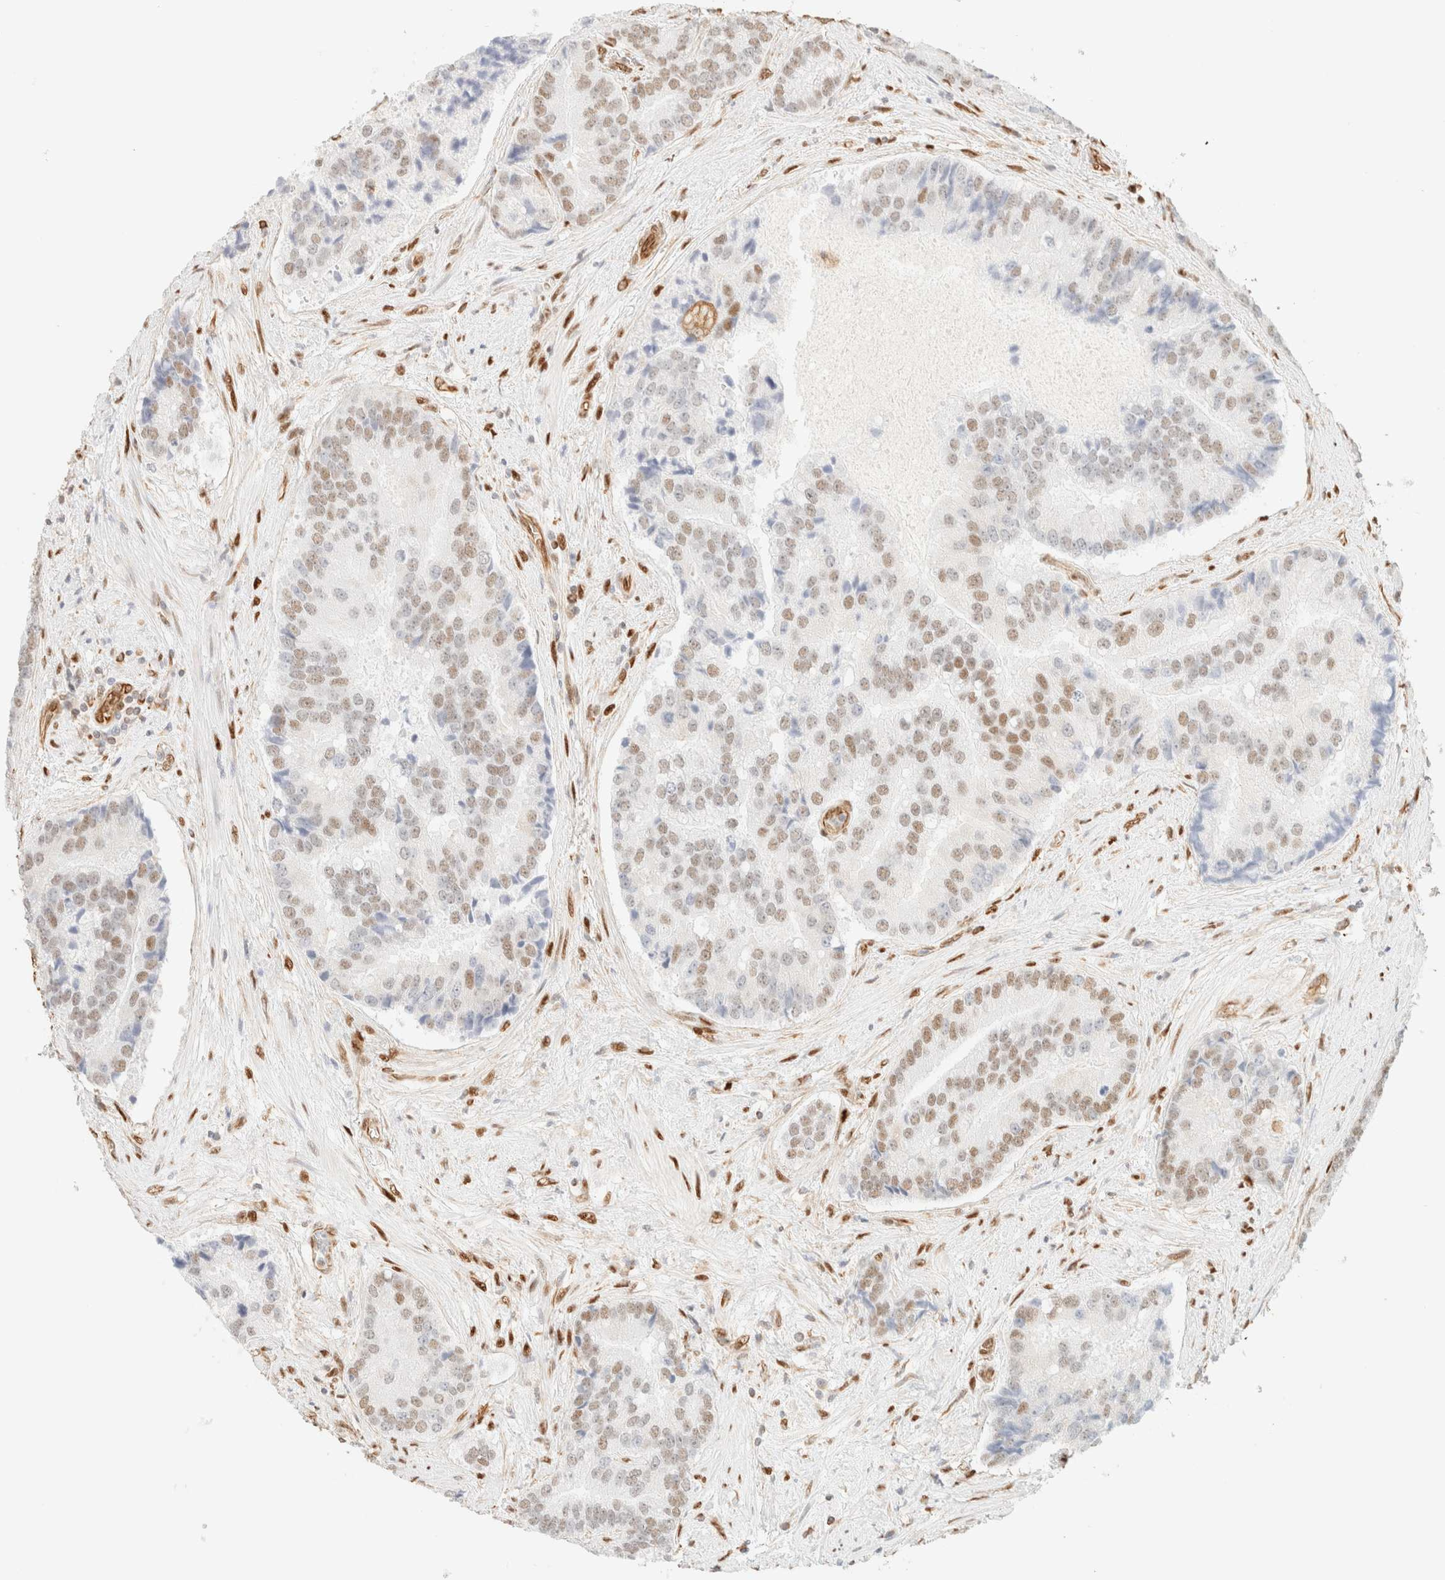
{"staining": {"intensity": "weak", "quantity": ">75%", "location": "nuclear"}, "tissue": "prostate cancer", "cell_type": "Tumor cells", "image_type": "cancer", "snomed": [{"axis": "morphology", "description": "Adenocarcinoma, High grade"}, {"axis": "topography", "description": "Prostate"}], "caption": "Protein staining demonstrates weak nuclear positivity in about >75% of tumor cells in prostate cancer (high-grade adenocarcinoma).", "gene": "ZSCAN18", "patient": {"sex": "male", "age": 70}}